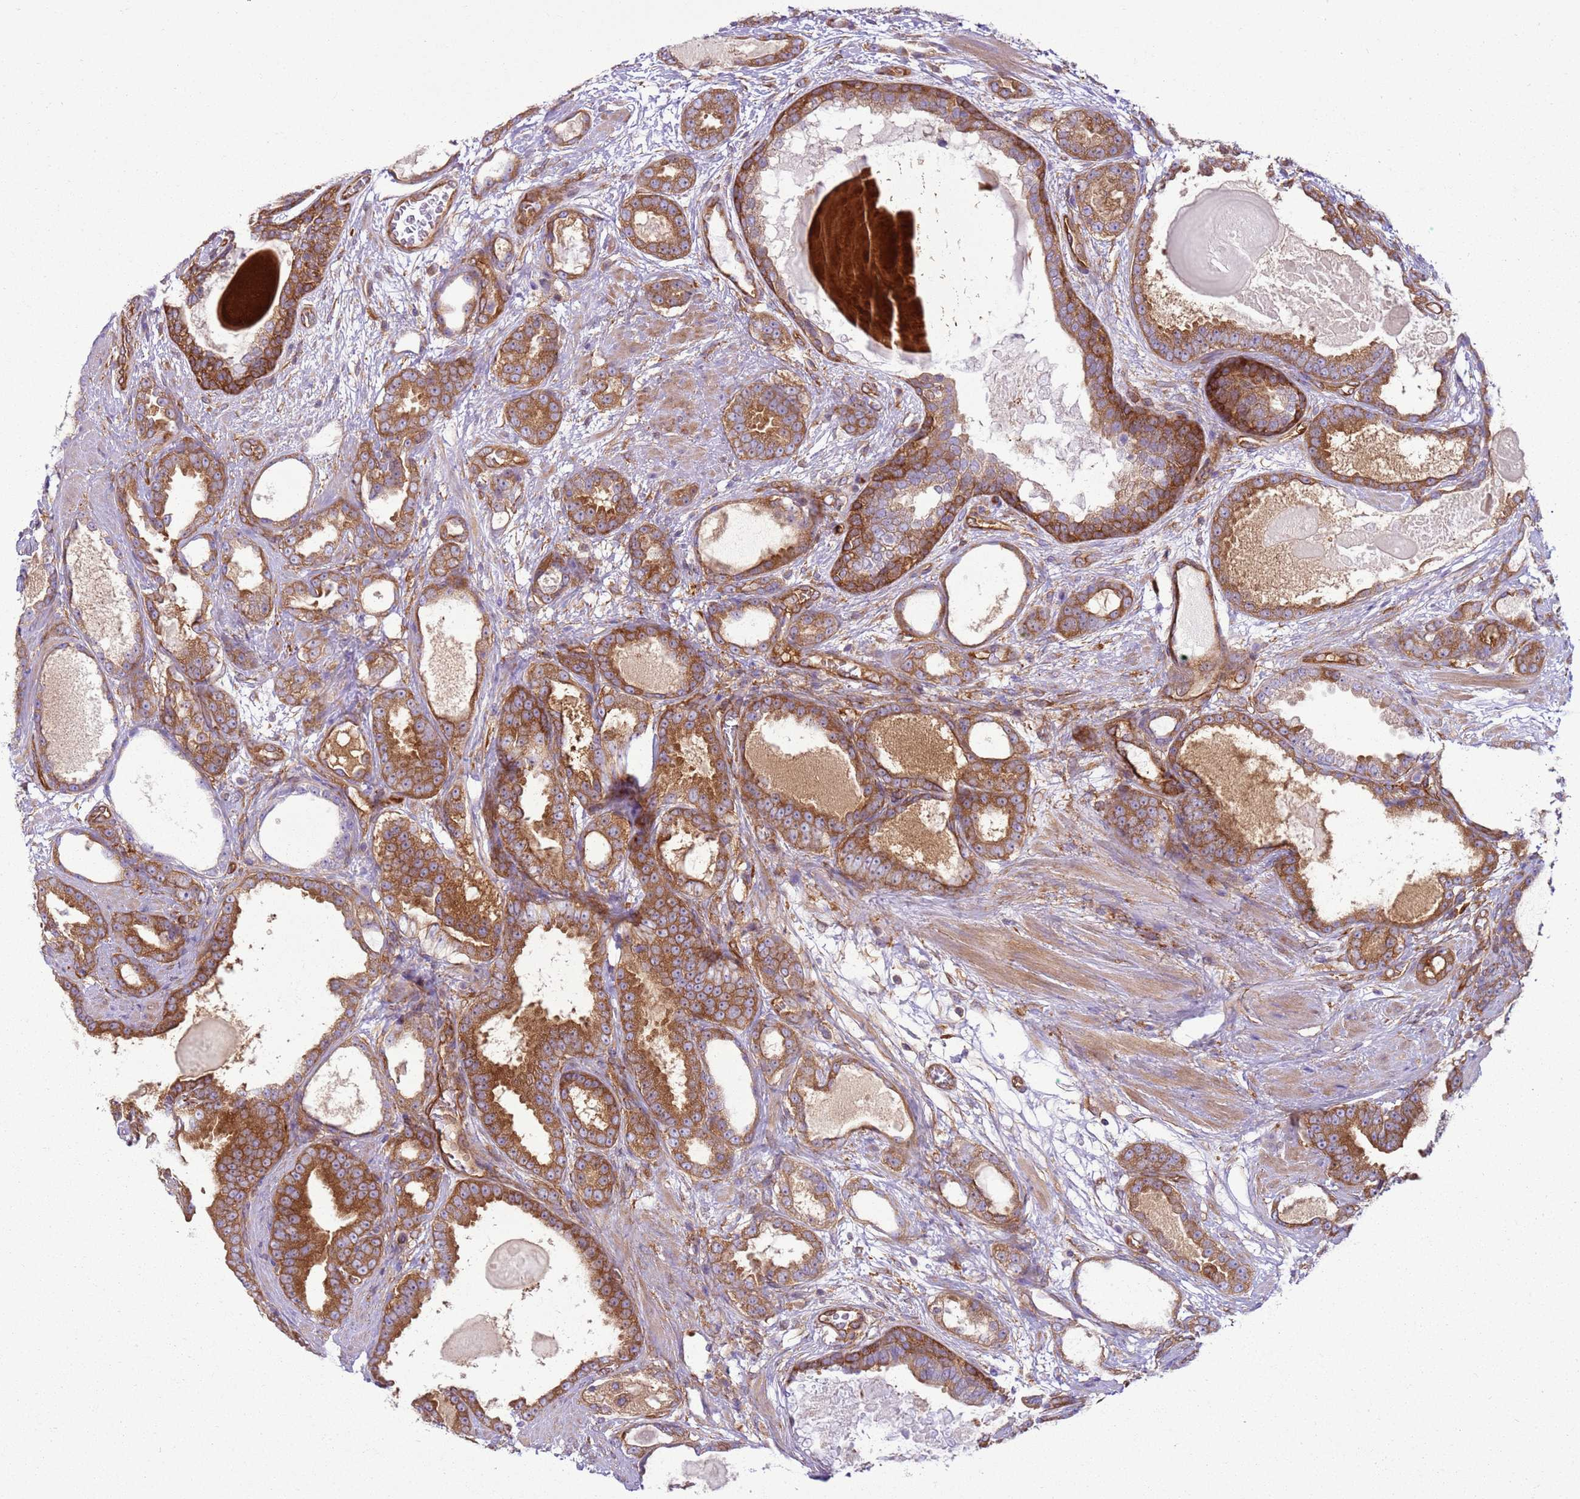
{"staining": {"intensity": "strong", "quantity": ">75%", "location": "cytoplasmic/membranous"}, "tissue": "prostate cancer", "cell_type": "Tumor cells", "image_type": "cancer", "snomed": [{"axis": "morphology", "description": "Adenocarcinoma, High grade"}, {"axis": "topography", "description": "Prostate"}], "caption": "Immunohistochemistry (IHC) micrograph of human prostate cancer (high-grade adenocarcinoma) stained for a protein (brown), which displays high levels of strong cytoplasmic/membranous expression in approximately >75% of tumor cells.", "gene": "SNX21", "patient": {"sex": "male", "age": 60}}